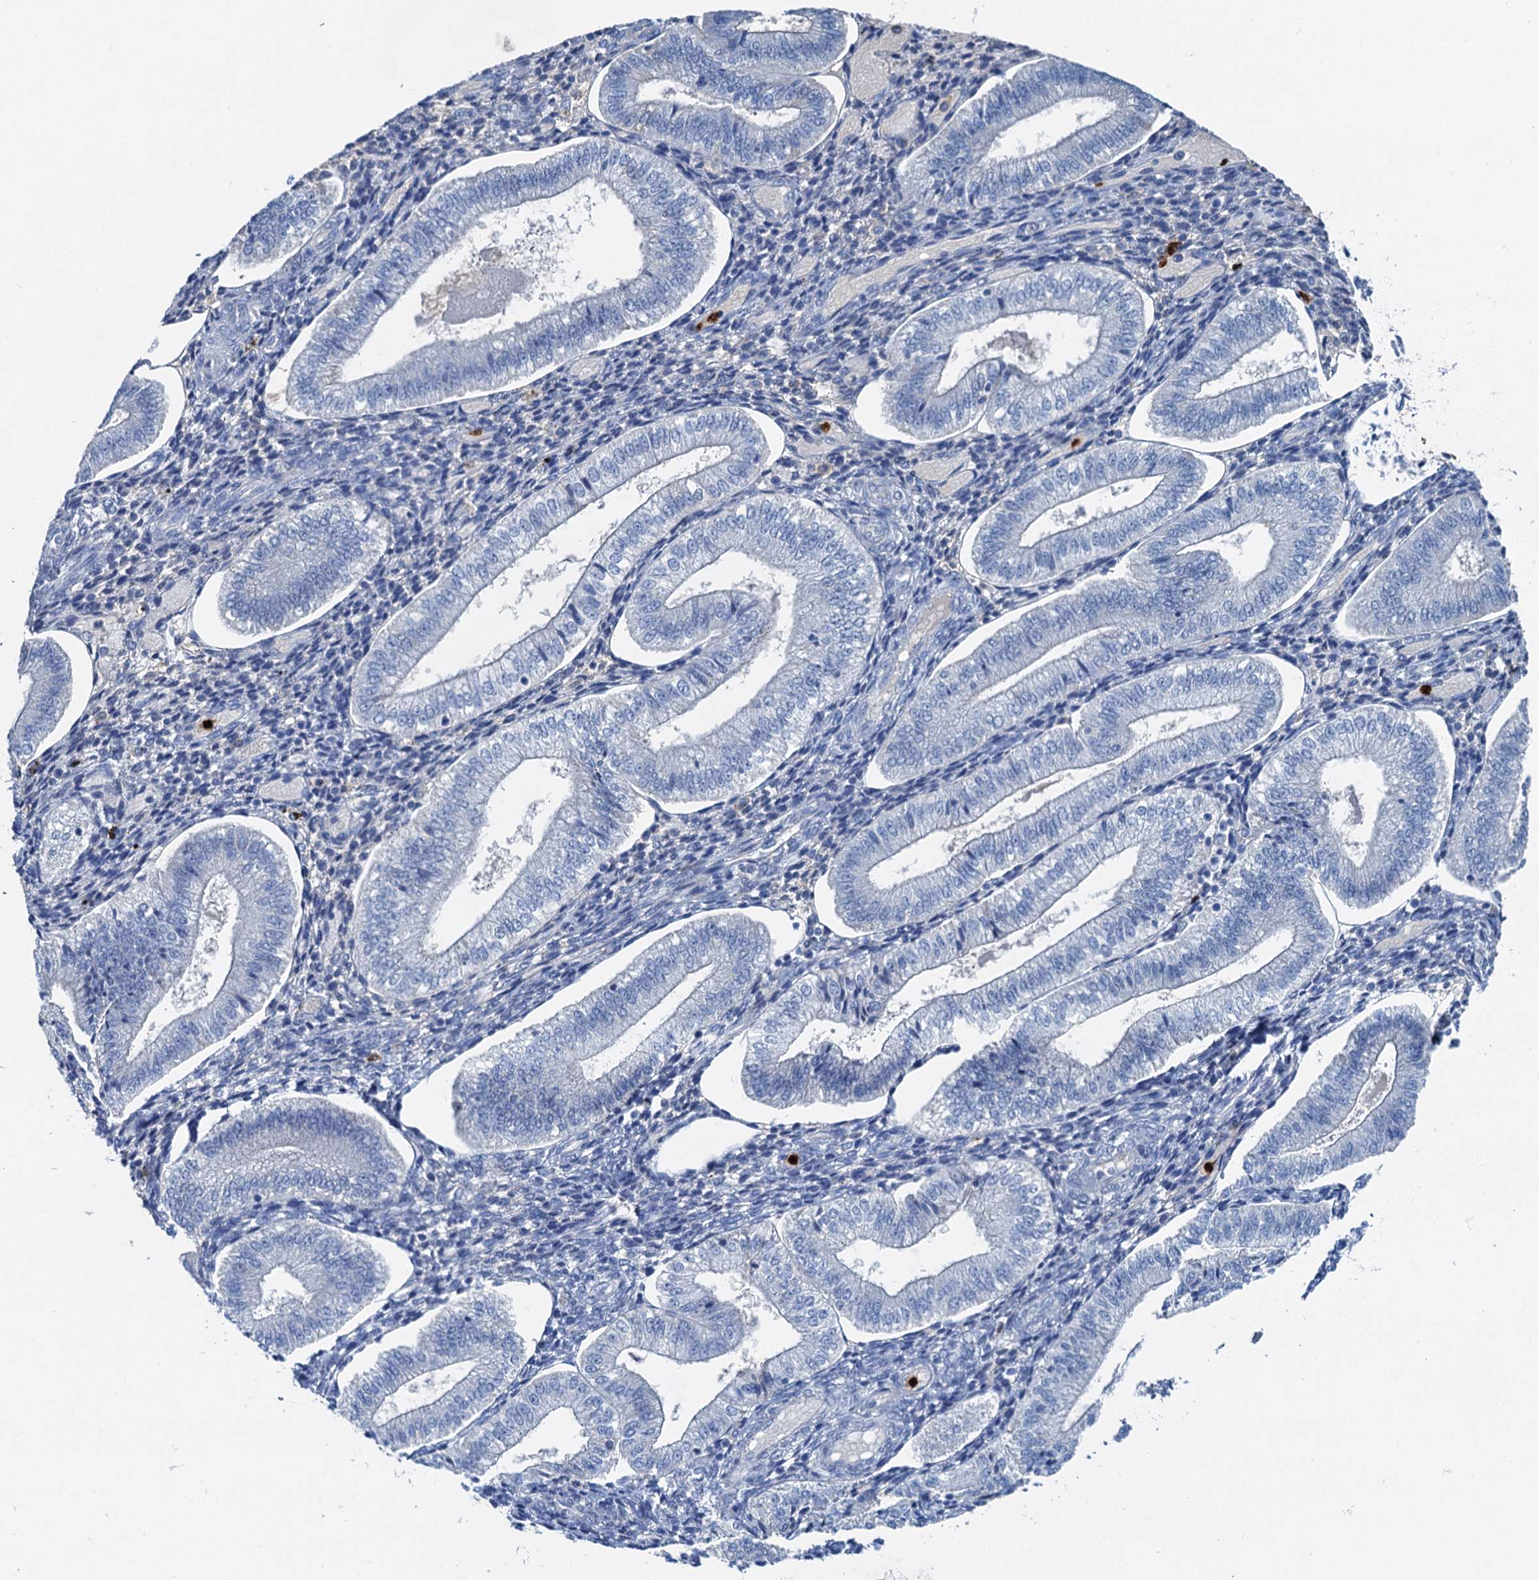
{"staining": {"intensity": "negative", "quantity": "none", "location": "none"}, "tissue": "endometrium", "cell_type": "Cells in endometrial stroma", "image_type": "normal", "snomed": [{"axis": "morphology", "description": "Normal tissue, NOS"}, {"axis": "topography", "description": "Endometrium"}], "caption": "Photomicrograph shows no significant protein positivity in cells in endometrial stroma of normal endometrium.", "gene": "OTOA", "patient": {"sex": "female", "age": 34}}